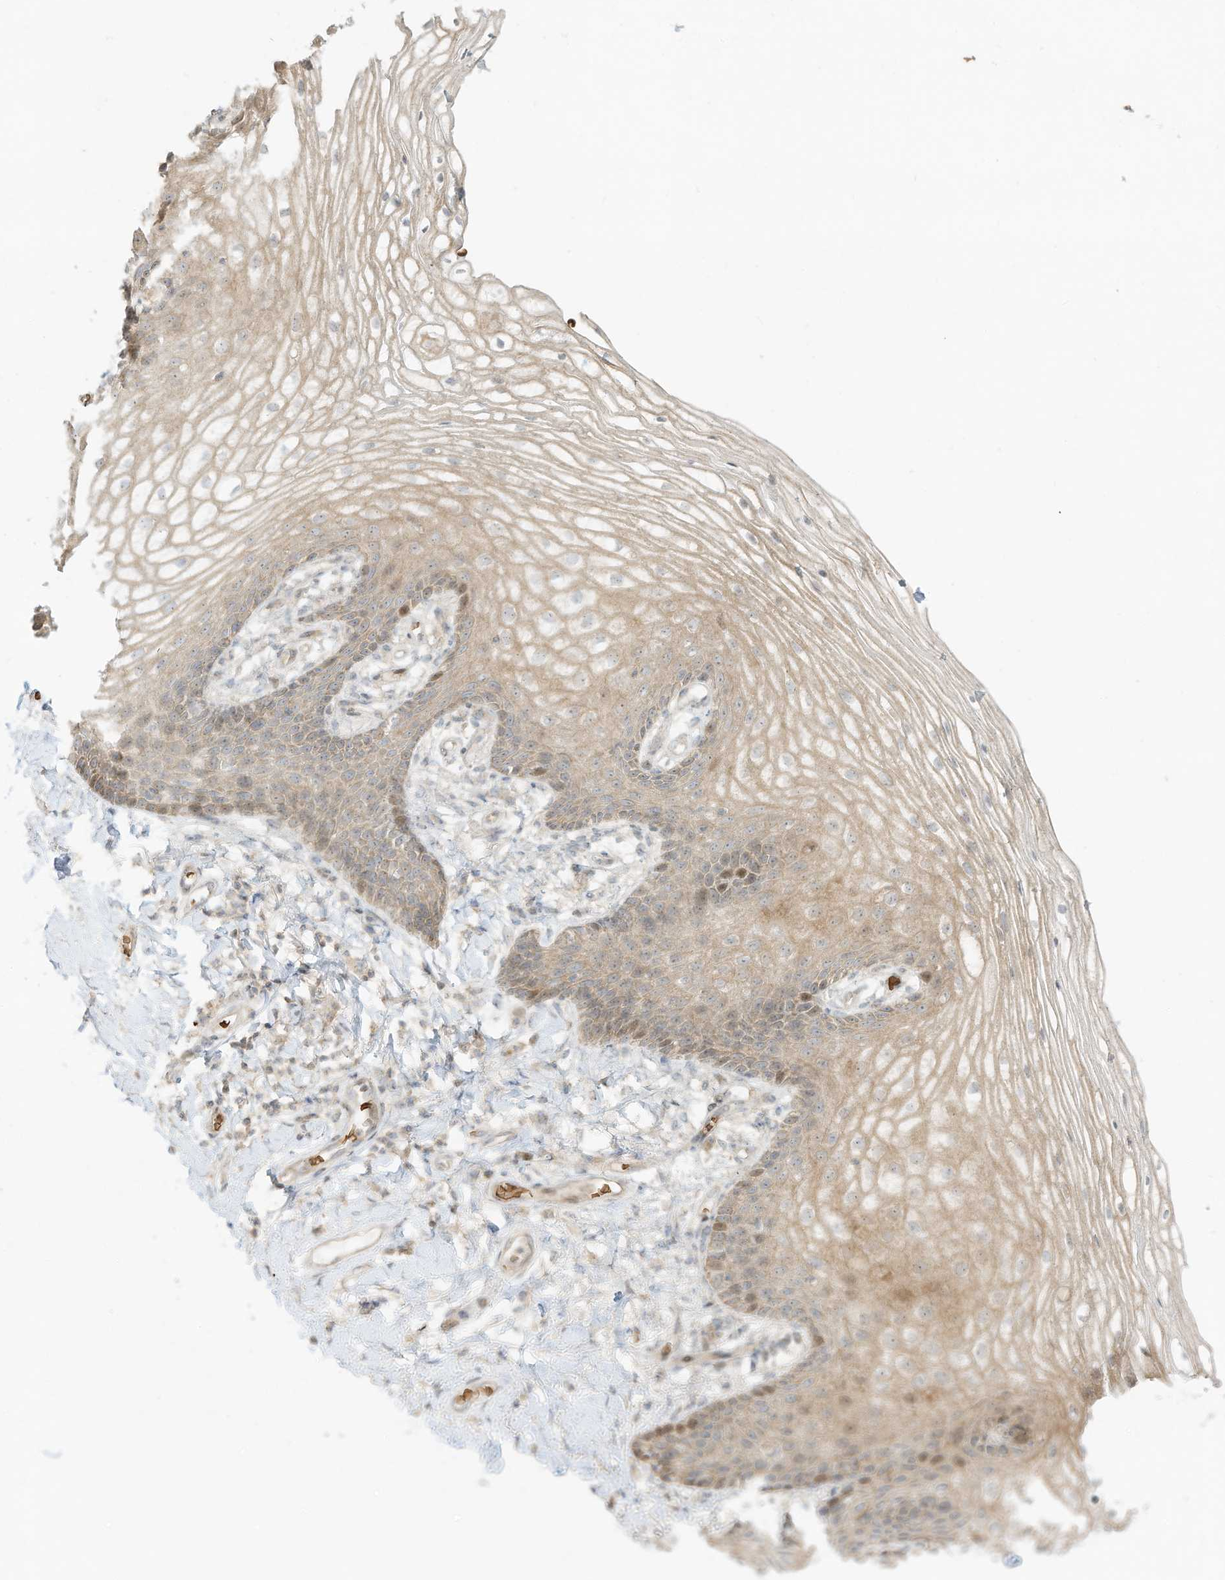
{"staining": {"intensity": "weak", "quantity": ">75%", "location": "cytoplasmic/membranous,nuclear"}, "tissue": "vagina", "cell_type": "Squamous epithelial cells", "image_type": "normal", "snomed": [{"axis": "morphology", "description": "Normal tissue, NOS"}, {"axis": "topography", "description": "Vagina"}], "caption": "An immunohistochemistry image of unremarkable tissue is shown. Protein staining in brown shows weak cytoplasmic/membranous,nuclear positivity in vagina within squamous epithelial cells. The staining is performed using DAB (3,3'-diaminobenzidine) brown chromogen to label protein expression. The nuclei are counter-stained blue using hematoxylin.", "gene": "OFD1", "patient": {"sex": "female", "age": 60}}